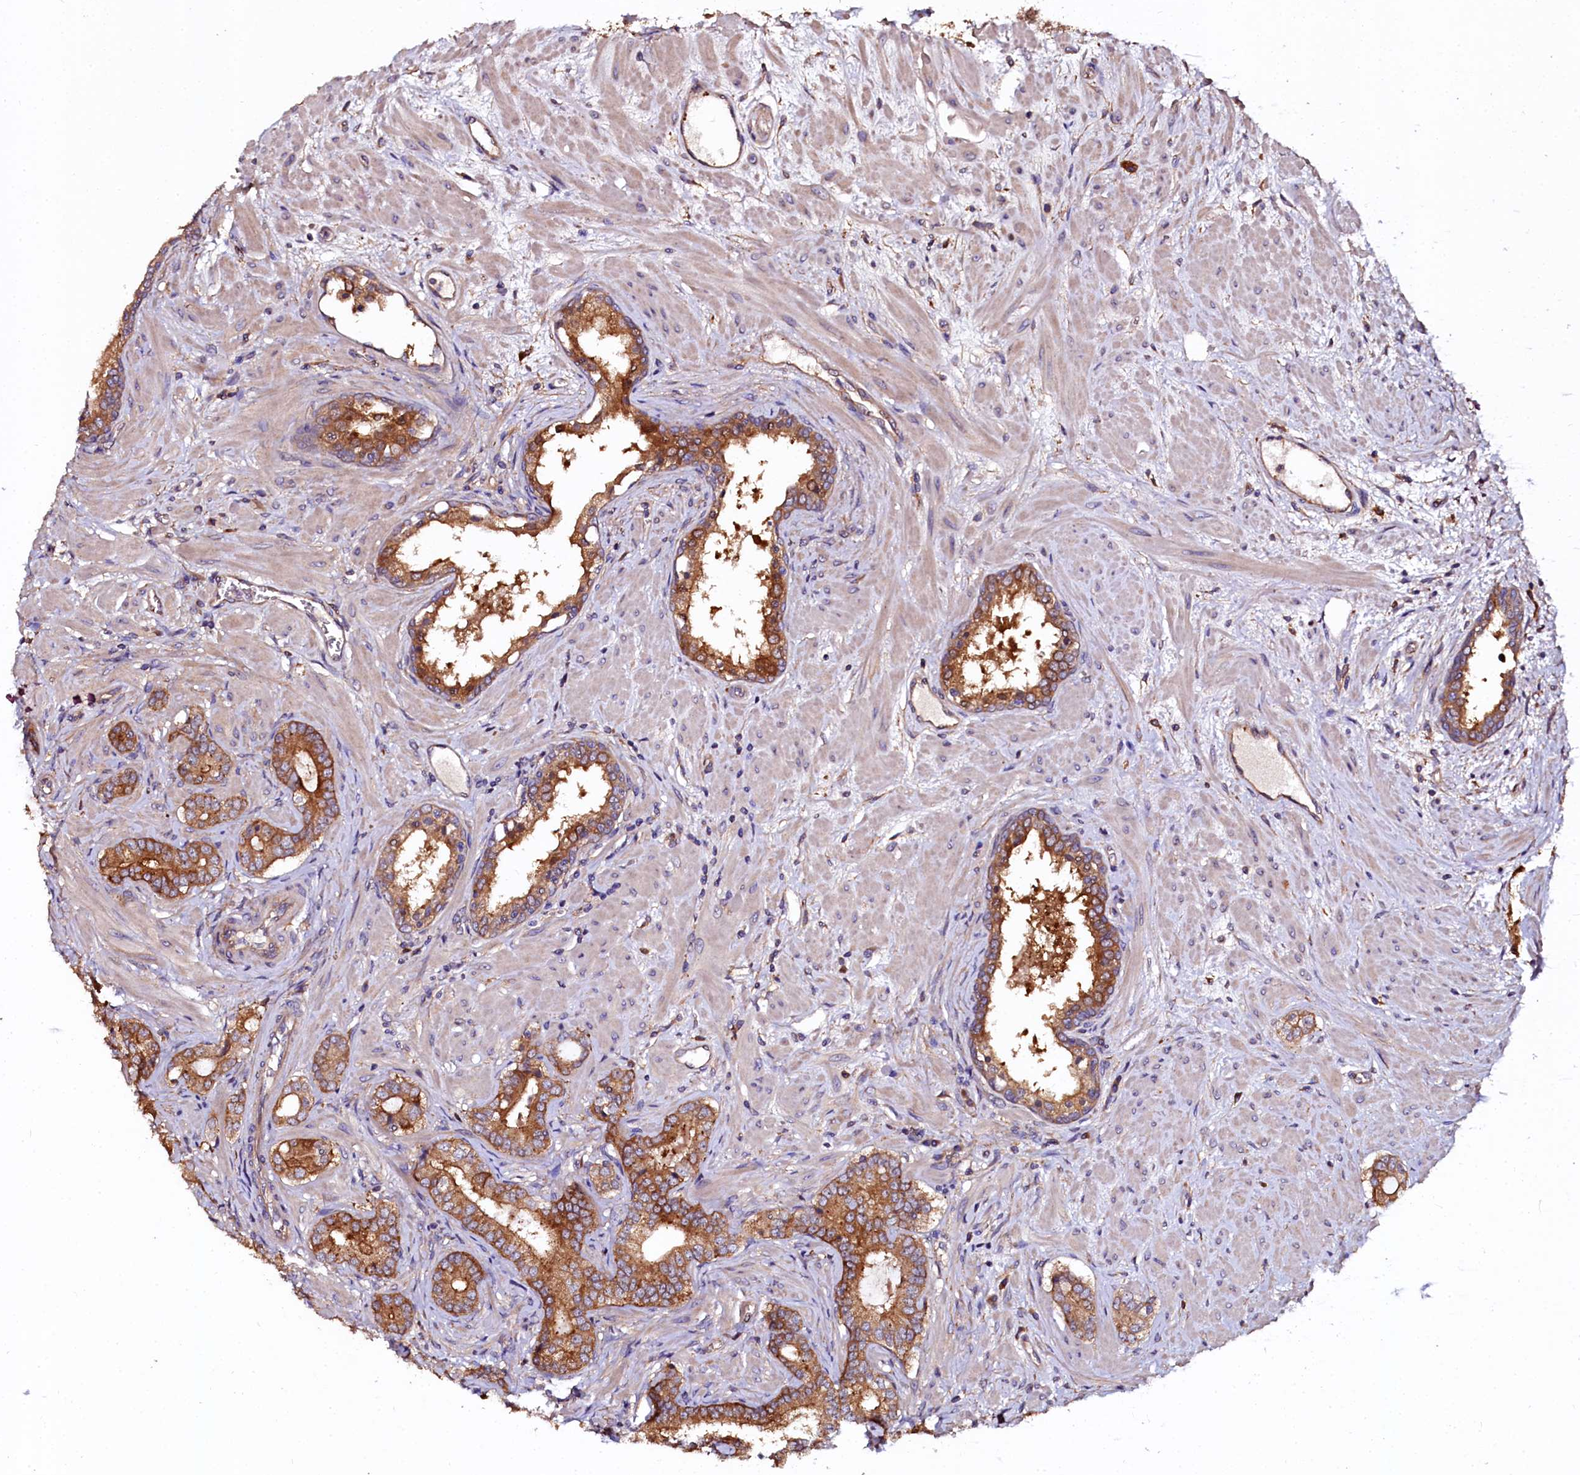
{"staining": {"intensity": "strong", "quantity": ">75%", "location": "cytoplasmic/membranous"}, "tissue": "prostate cancer", "cell_type": "Tumor cells", "image_type": "cancer", "snomed": [{"axis": "morphology", "description": "Adenocarcinoma, High grade"}, {"axis": "topography", "description": "Prostate"}], "caption": "This micrograph shows adenocarcinoma (high-grade) (prostate) stained with immunohistochemistry (IHC) to label a protein in brown. The cytoplasmic/membranous of tumor cells show strong positivity for the protein. Nuclei are counter-stained blue.", "gene": "APPL2", "patient": {"sex": "male", "age": 64}}